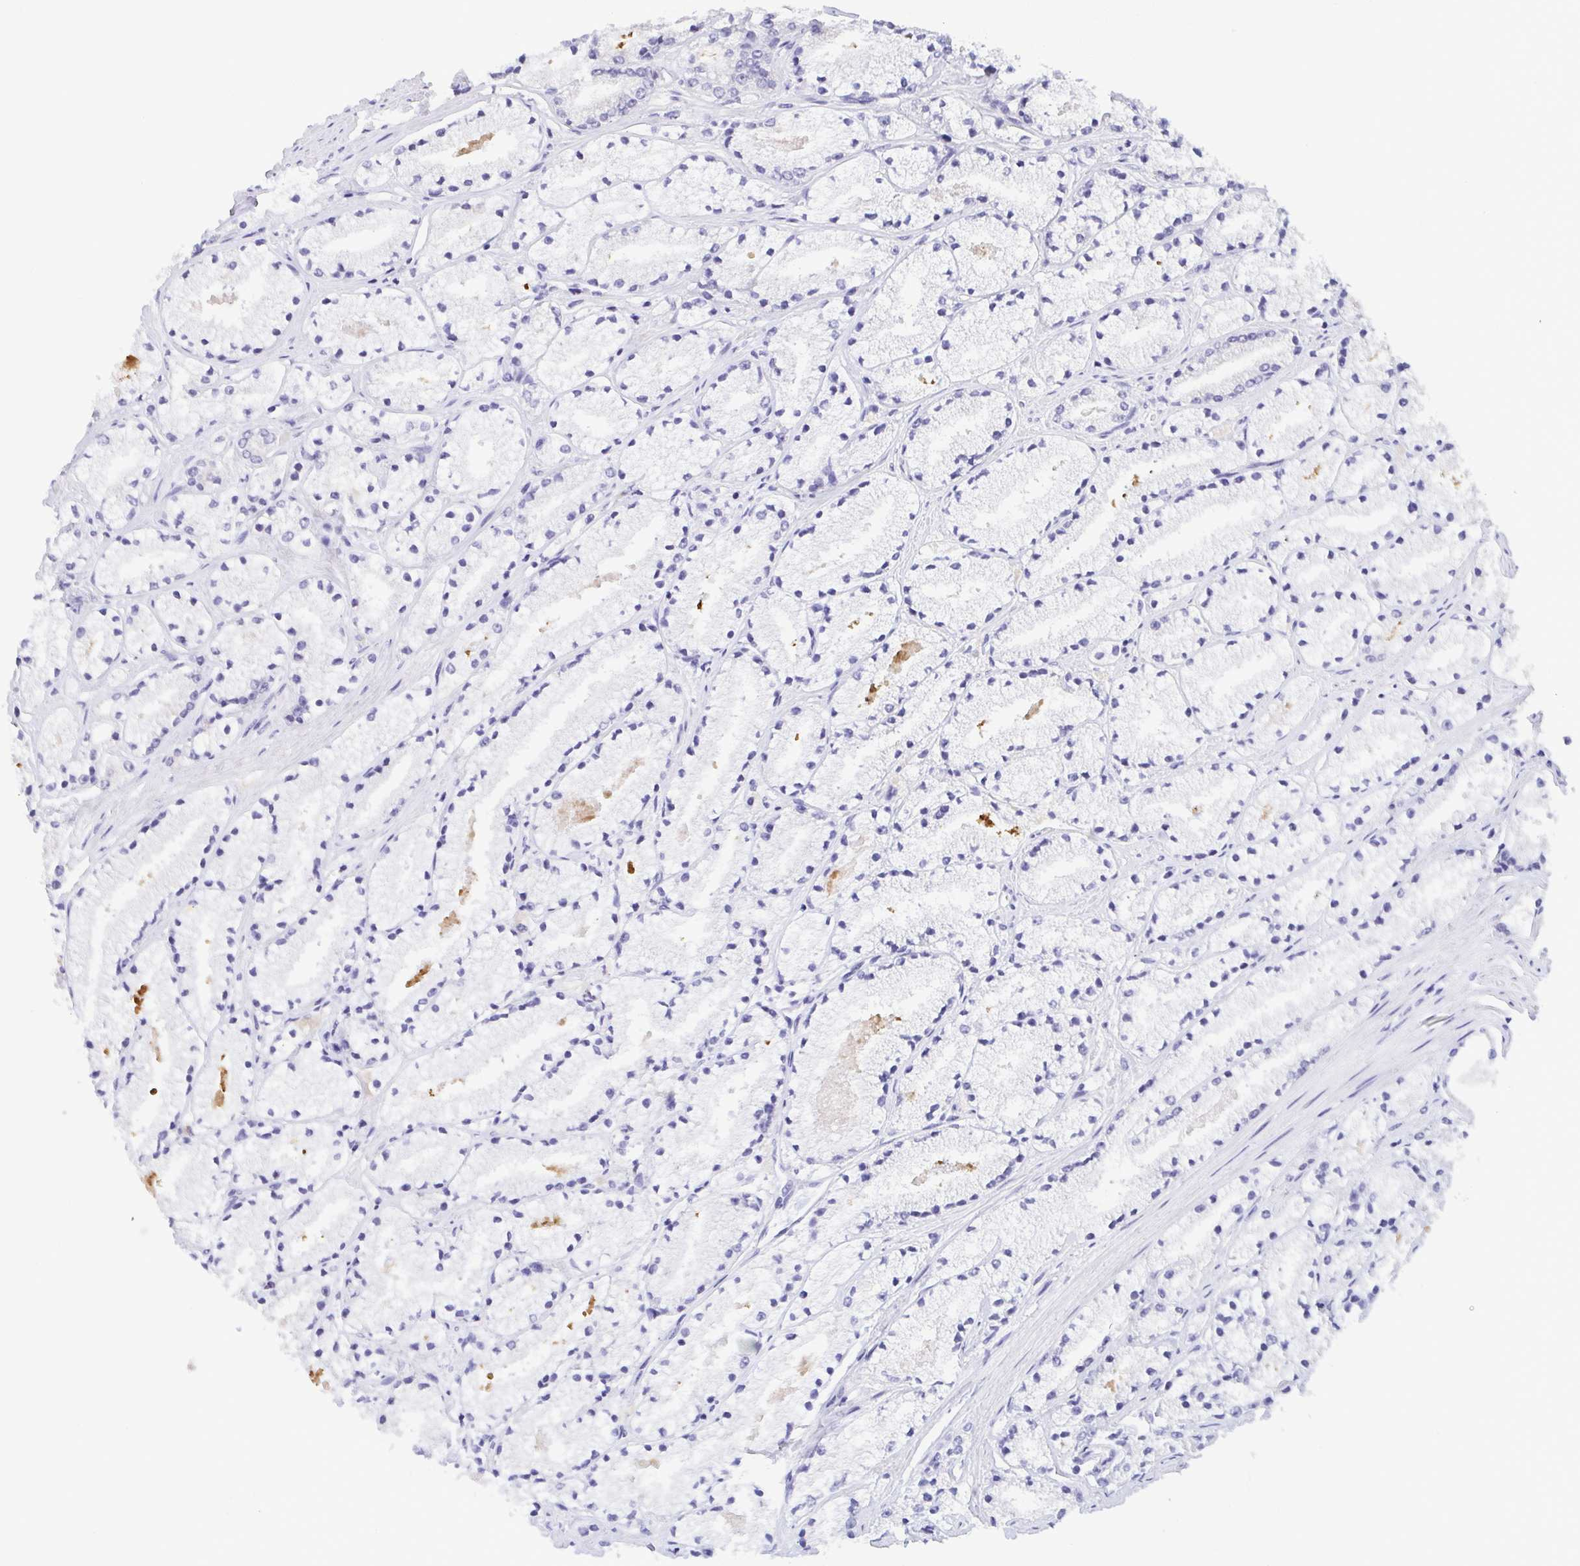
{"staining": {"intensity": "negative", "quantity": "none", "location": "none"}, "tissue": "prostate cancer", "cell_type": "Tumor cells", "image_type": "cancer", "snomed": [{"axis": "morphology", "description": "Adenocarcinoma, High grade"}, {"axis": "topography", "description": "Prostate"}], "caption": "A high-resolution photomicrograph shows immunohistochemistry staining of high-grade adenocarcinoma (prostate), which reveals no significant expression in tumor cells.", "gene": "BCL2L1", "patient": {"sex": "male", "age": 63}}